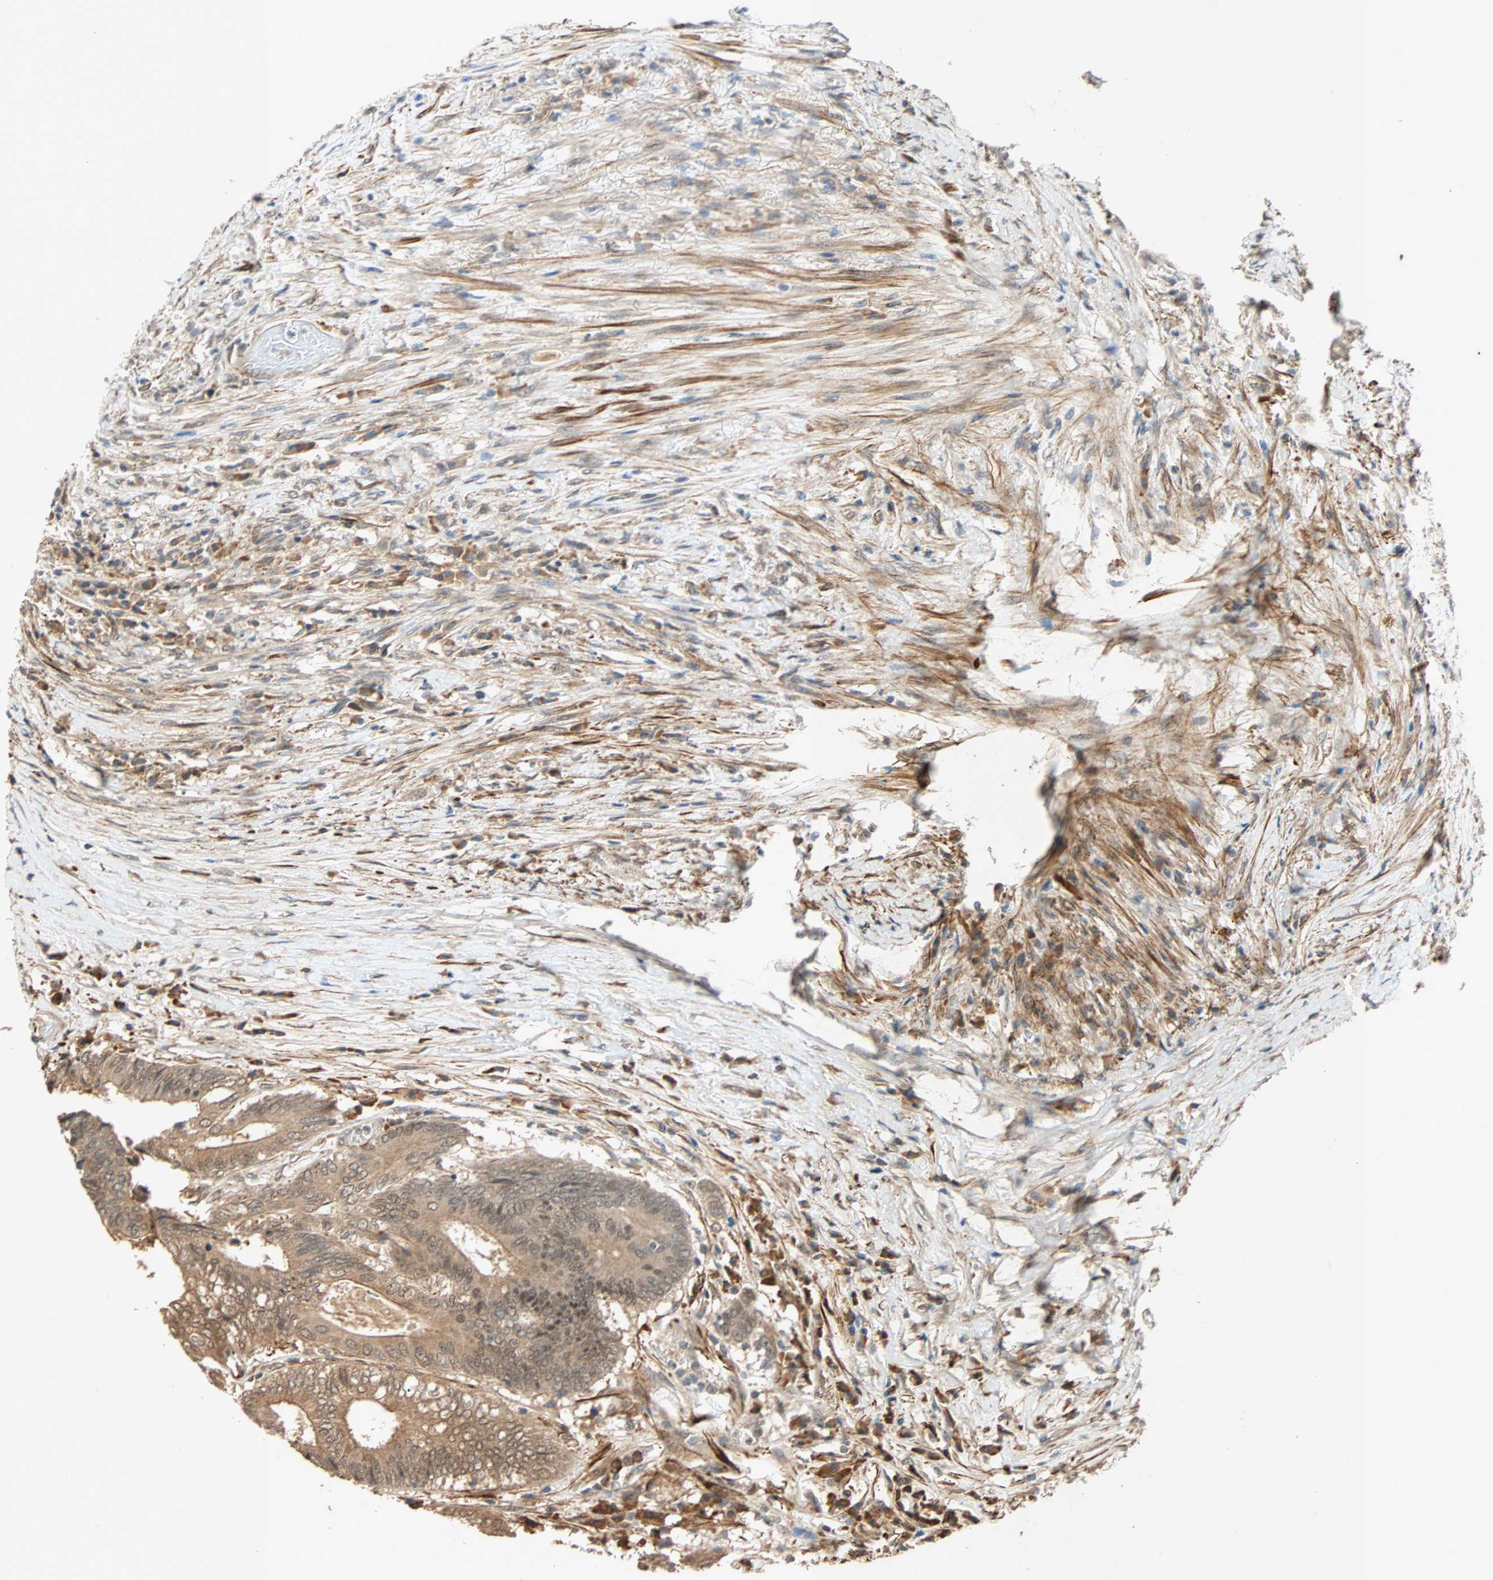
{"staining": {"intensity": "moderate", "quantity": ">75%", "location": "cytoplasmic/membranous"}, "tissue": "colorectal cancer", "cell_type": "Tumor cells", "image_type": "cancer", "snomed": [{"axis": "morphology", "description": "Adenocarcinoma, NOS"}, {"axis": "topography", "description": "Rectum"}], "caption": "Human colorectal cancer stained with a brown dye reveals moderate cytoplasmic/membranous positive staining in approximately >75% of tumor cells.", "gene": "QSER1", "patient": {"sex": "male", "age": 63}}